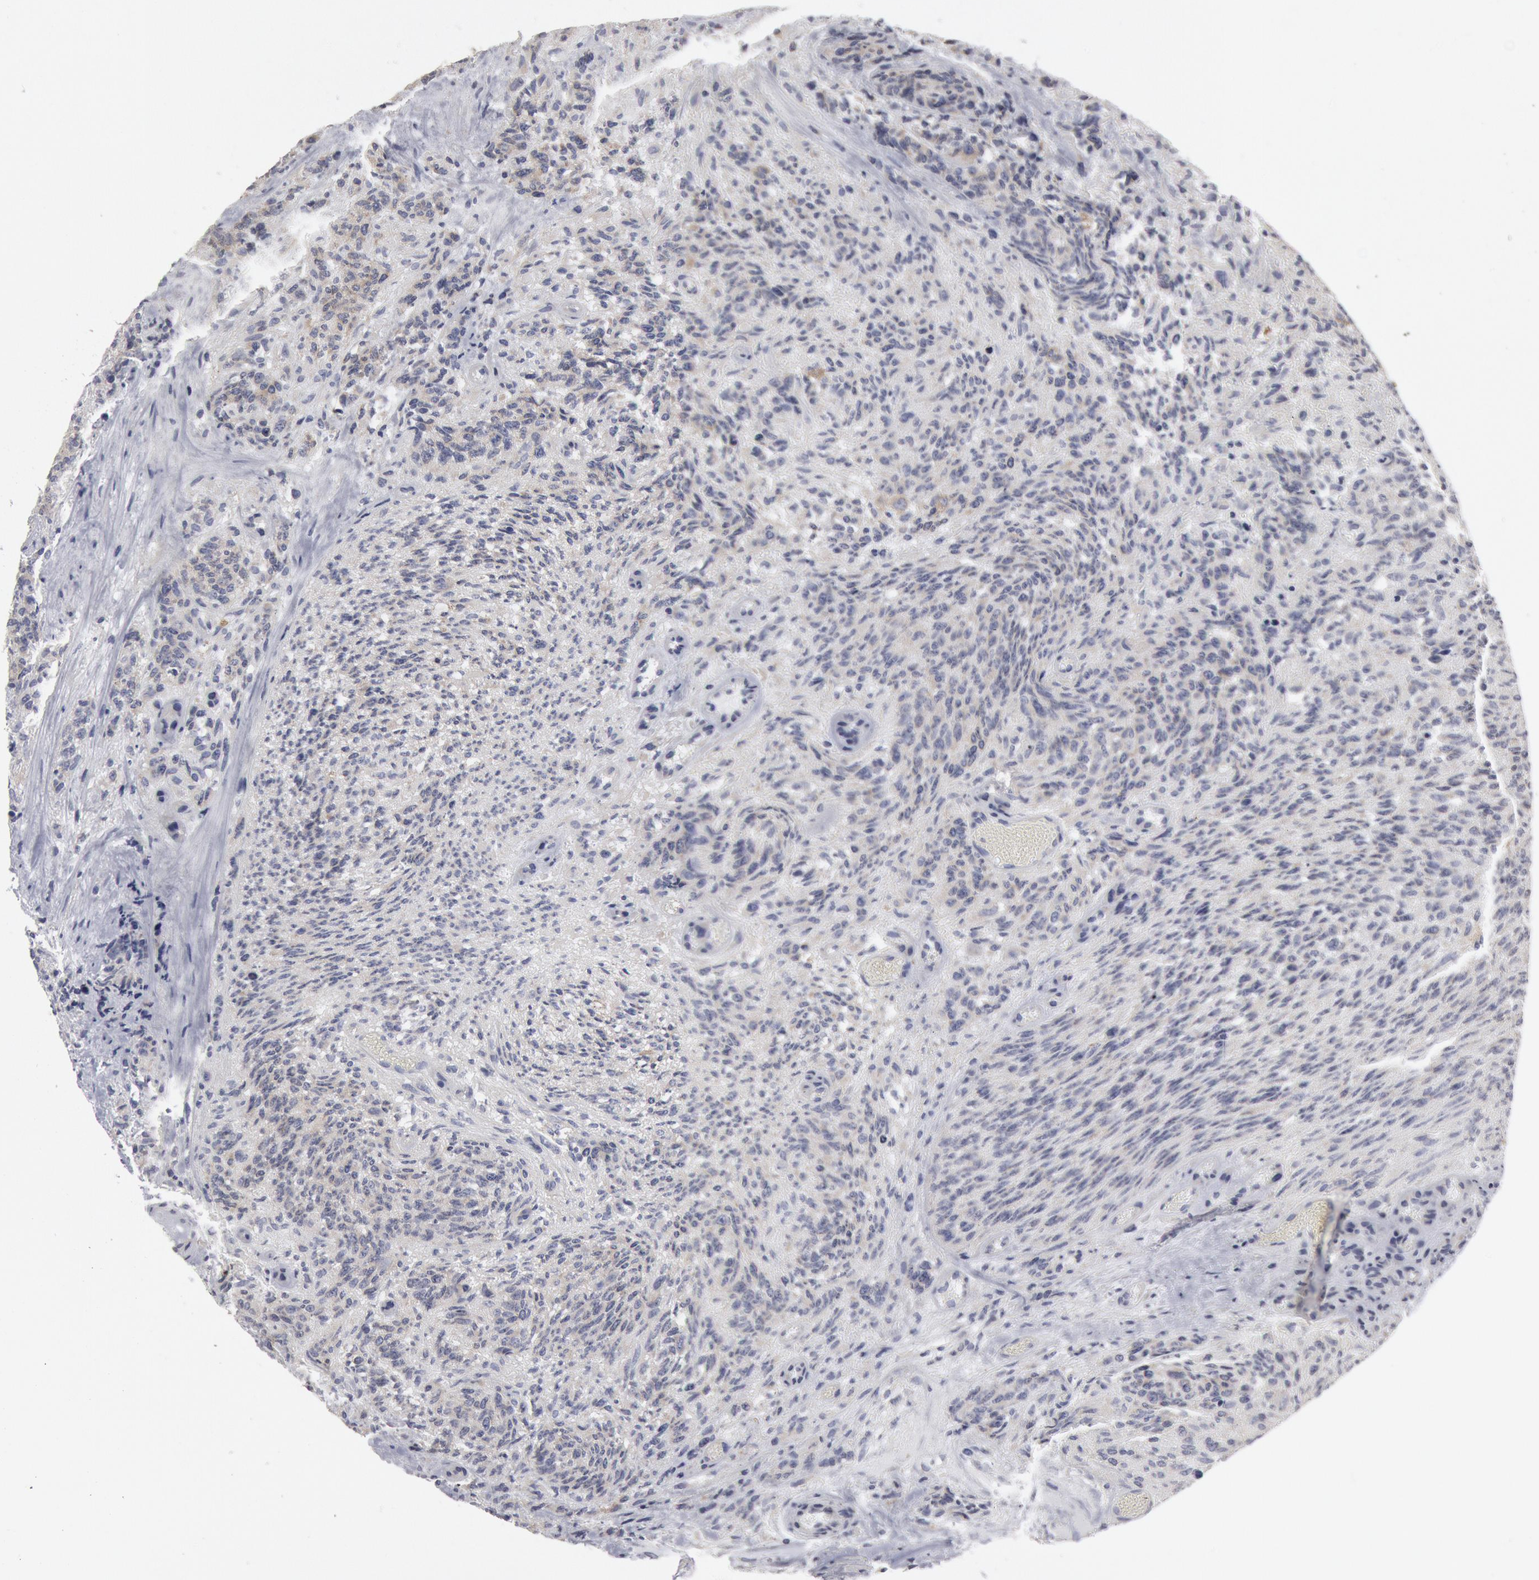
{"staining": {"intensity": "moderate", "quantity": "25%-75%", "location": "cytoplasmic/membranous"}, "tissue": "glioma", "cell_type": "Tumor cells", "image_type": "cancer", "snomed": [{"axis": "morphology", "description": "Glioma, malignant, High grade"}, {"axis": "topography", "description": "Brain"}], "caption": "A brown stain highlights moderate cytoplasmic/membranous expression of a protein in human glioma tumor cells.", "gene": "OSBPL8", "patient": {"sex": "male", "age": 36}}